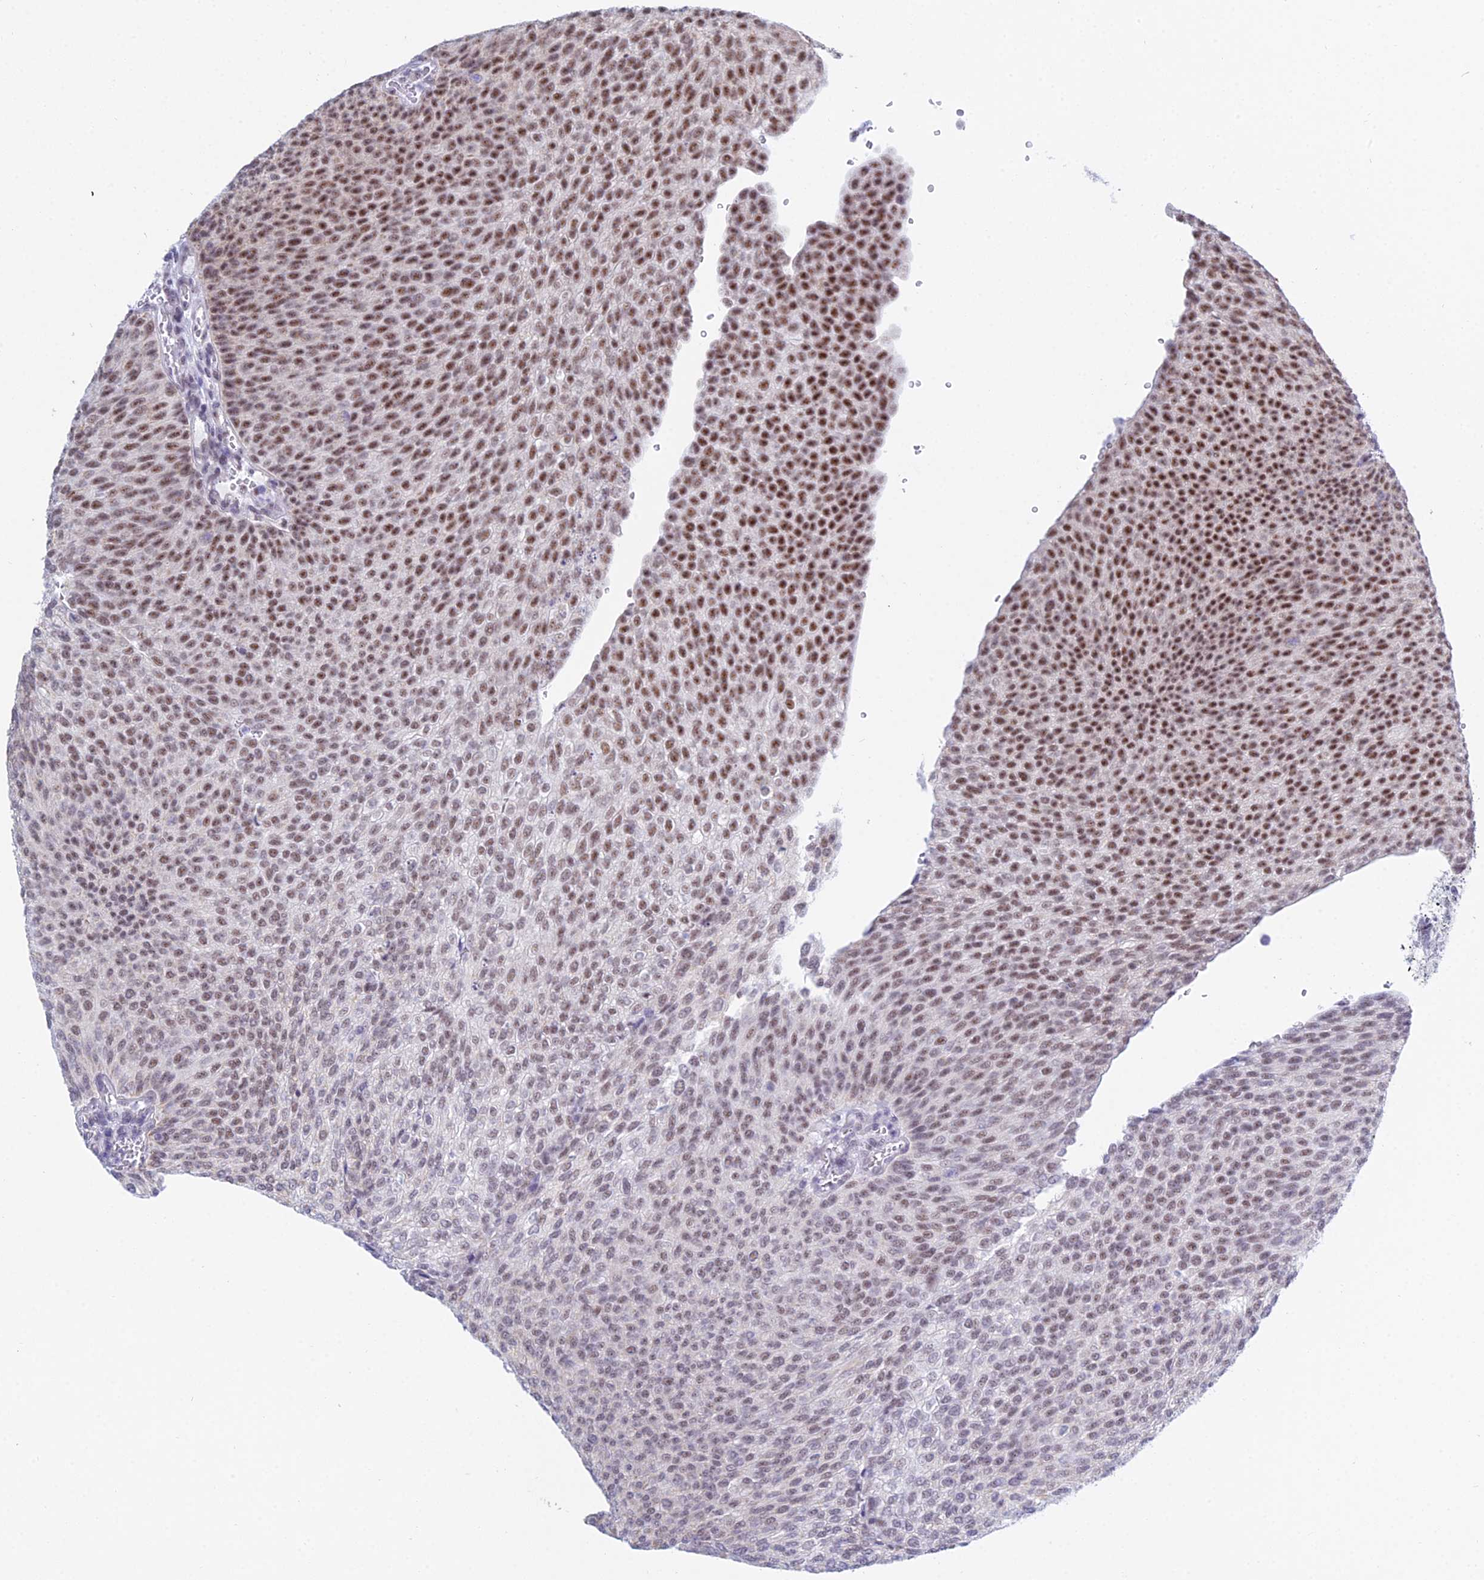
{"staining": {"intensity": "strong", "quantity": "25%-75%", "location": "nuclear"}, "tissue": "urothelial cancer", "cell_type": "Tumor cells", "image_type": "cancer", "snomed": [{"axis": "morphology", "description": "Urothelial carcinoma, High grade"}, {"axis": "topography", "description": "Urinary bladder"}], "caption": "Tumor cells demonstrate strong nuclear staining in approximately 25%-75% of cells in urothelial cancer.", "gene": "KLF14", "patient": {"sex": "female", "age": 79}}